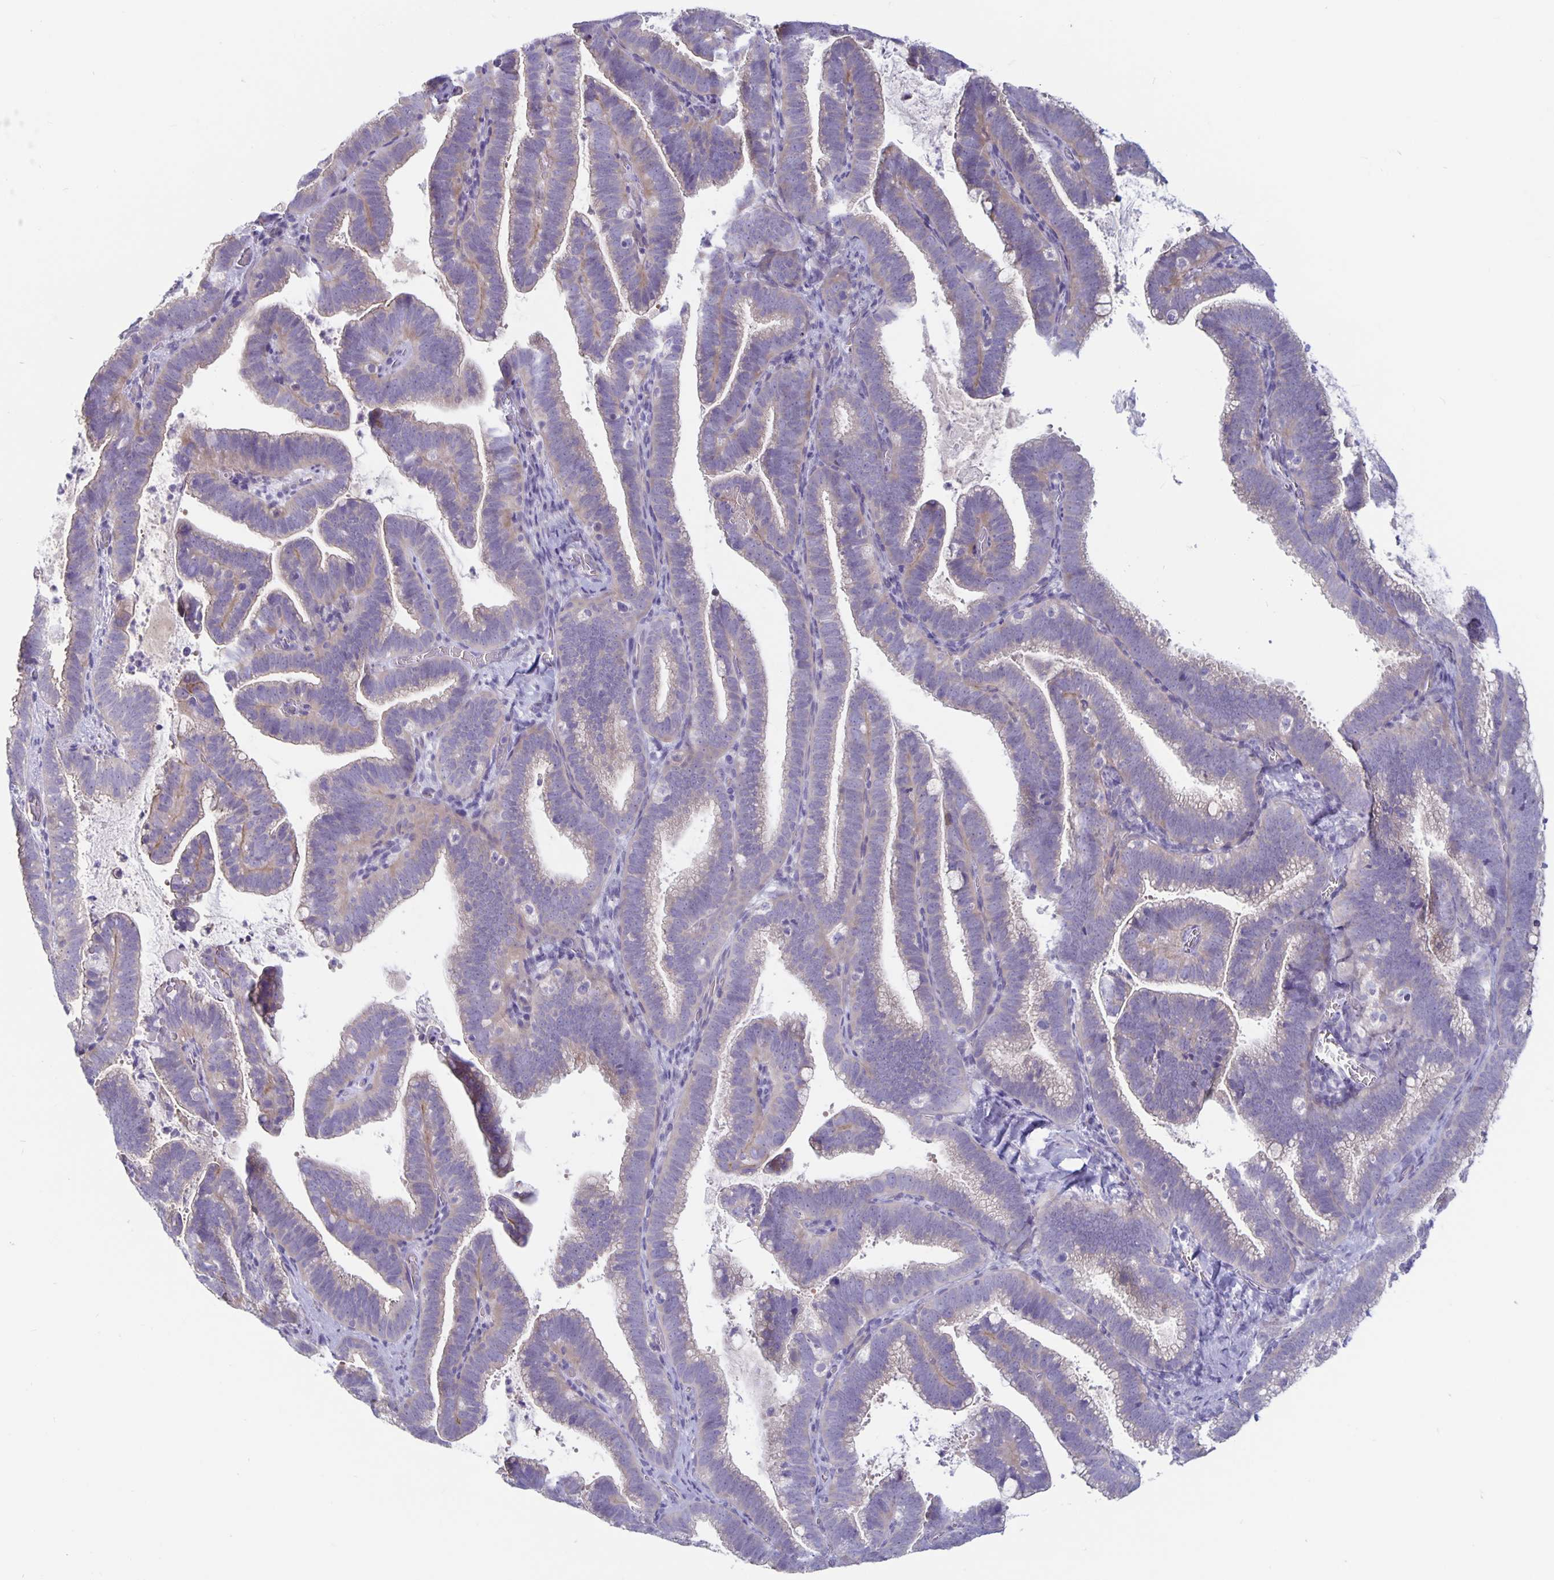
{"staining": {"intensity": "weak", "quantity": "<25%", "location": "cytoplasmic/membranous"}, "tissue": "cervical cancer", "cell_type": "Tumor cells", "image_type": "cancer", "snomed": [{"axis": "morphology", "description": "Adenocarcinoma, NOS"}, {"axis": "topography", "description": "Cervix"}], "caption": "DAB (3,3'-diaminobenzidine) immunohistochemical staining of human cervical adenocarcinoma reveals no significant positivity in tumor cells.", "gene": "PLCB3", "patient": {"sex": "female", "age": 61}}